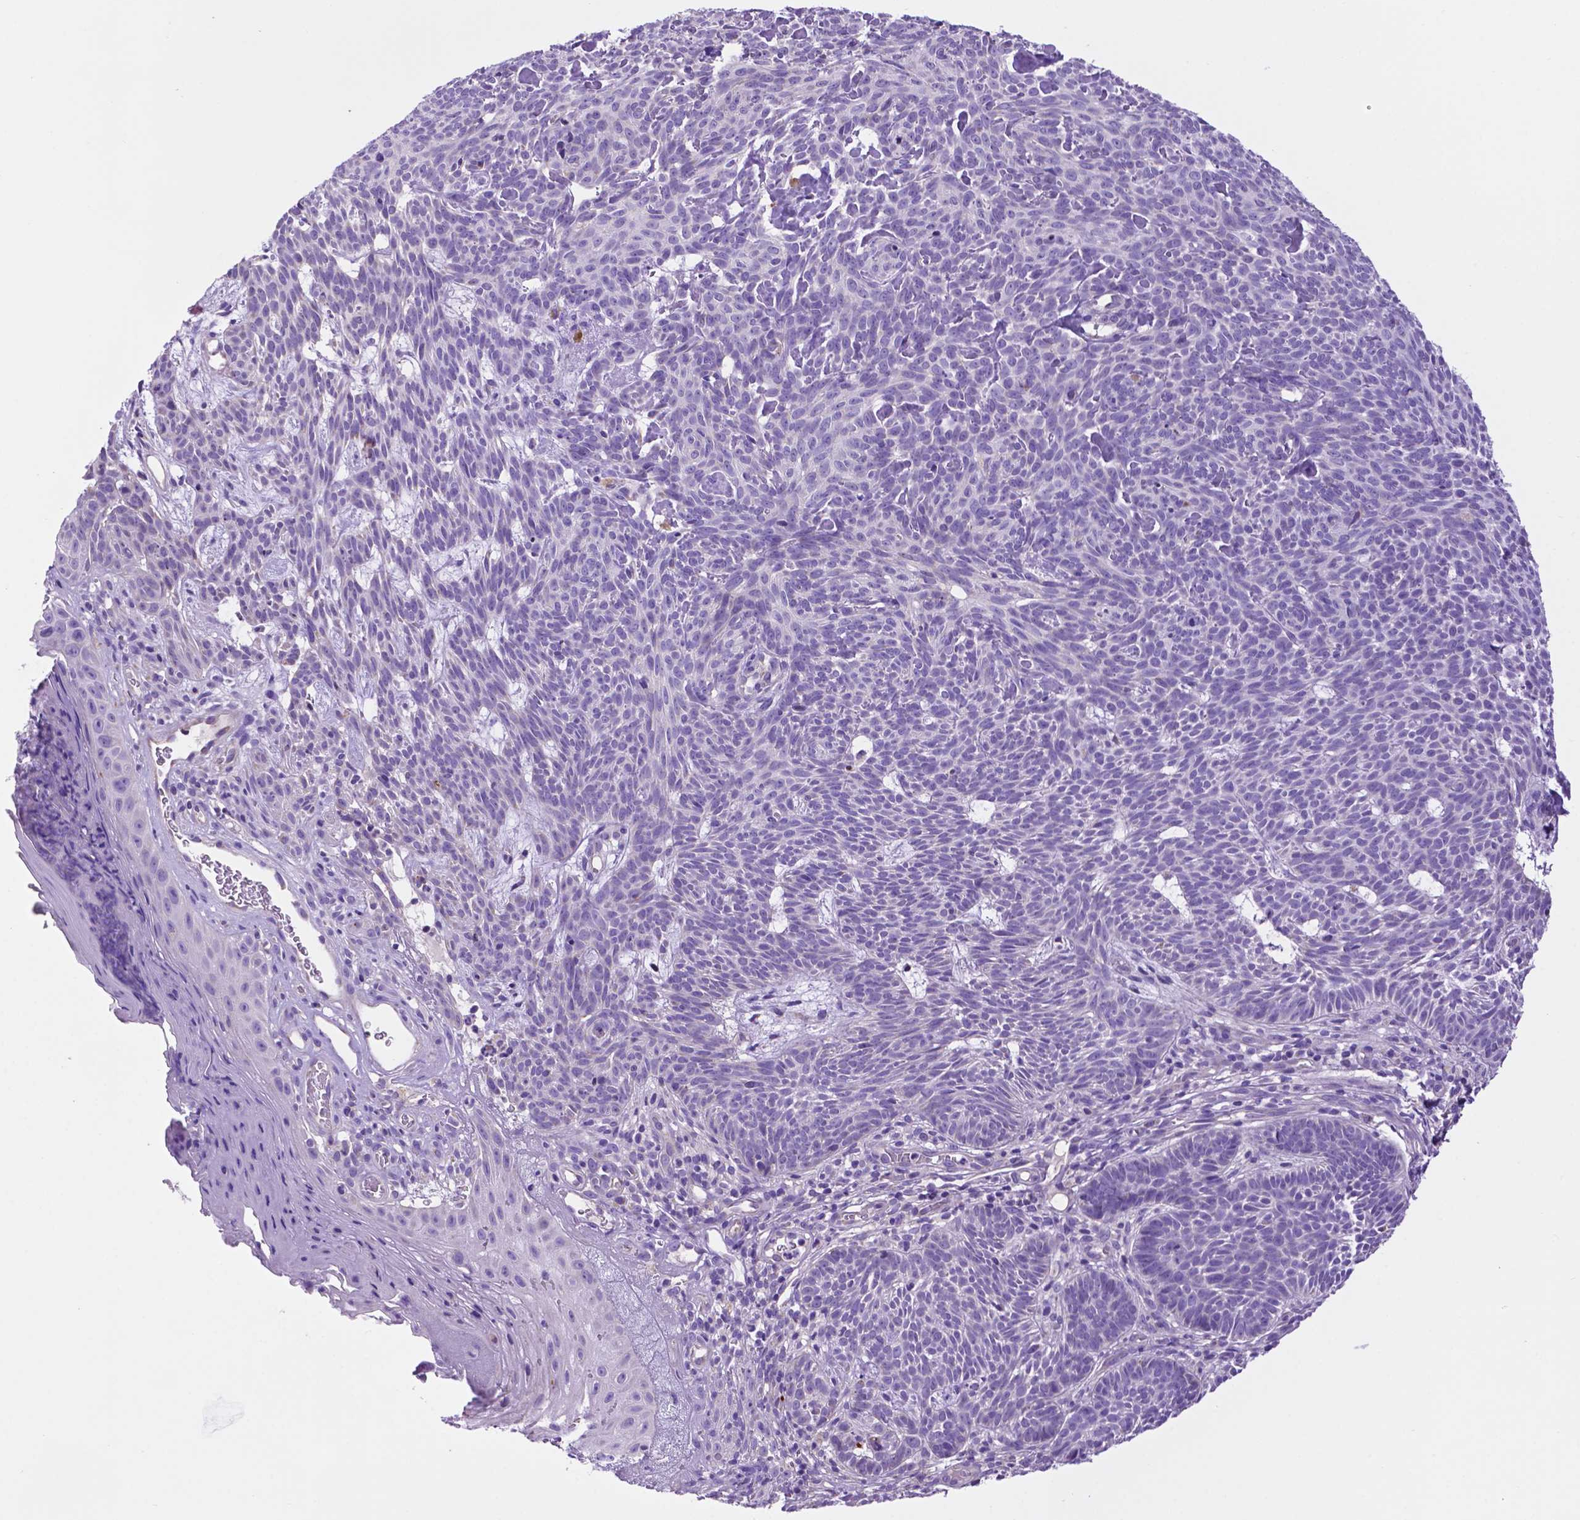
{"staining": {"intensity": "negative", "quantity": "none", "location": "none"}, "tissue": "skin cancer", "cell_type": "Tumor cells", "image_type": "cancer", "snomed": [{"axis": "morphology", "description": "Basal cell carcinoma"}, {"axis": "topography", "description": "Skin"}], "caption": "A histopathology image of human skin cancer is negative for staining in tumor cells. Brightfield microscopy of immunohistochemistry stained with DAB (3,3'-diaminobenzidine) (brown) and hematoxylin (blue), captured at high magnification.", "gene": "PHYHIP", "patient": {"sex": "male", "age": 59}}